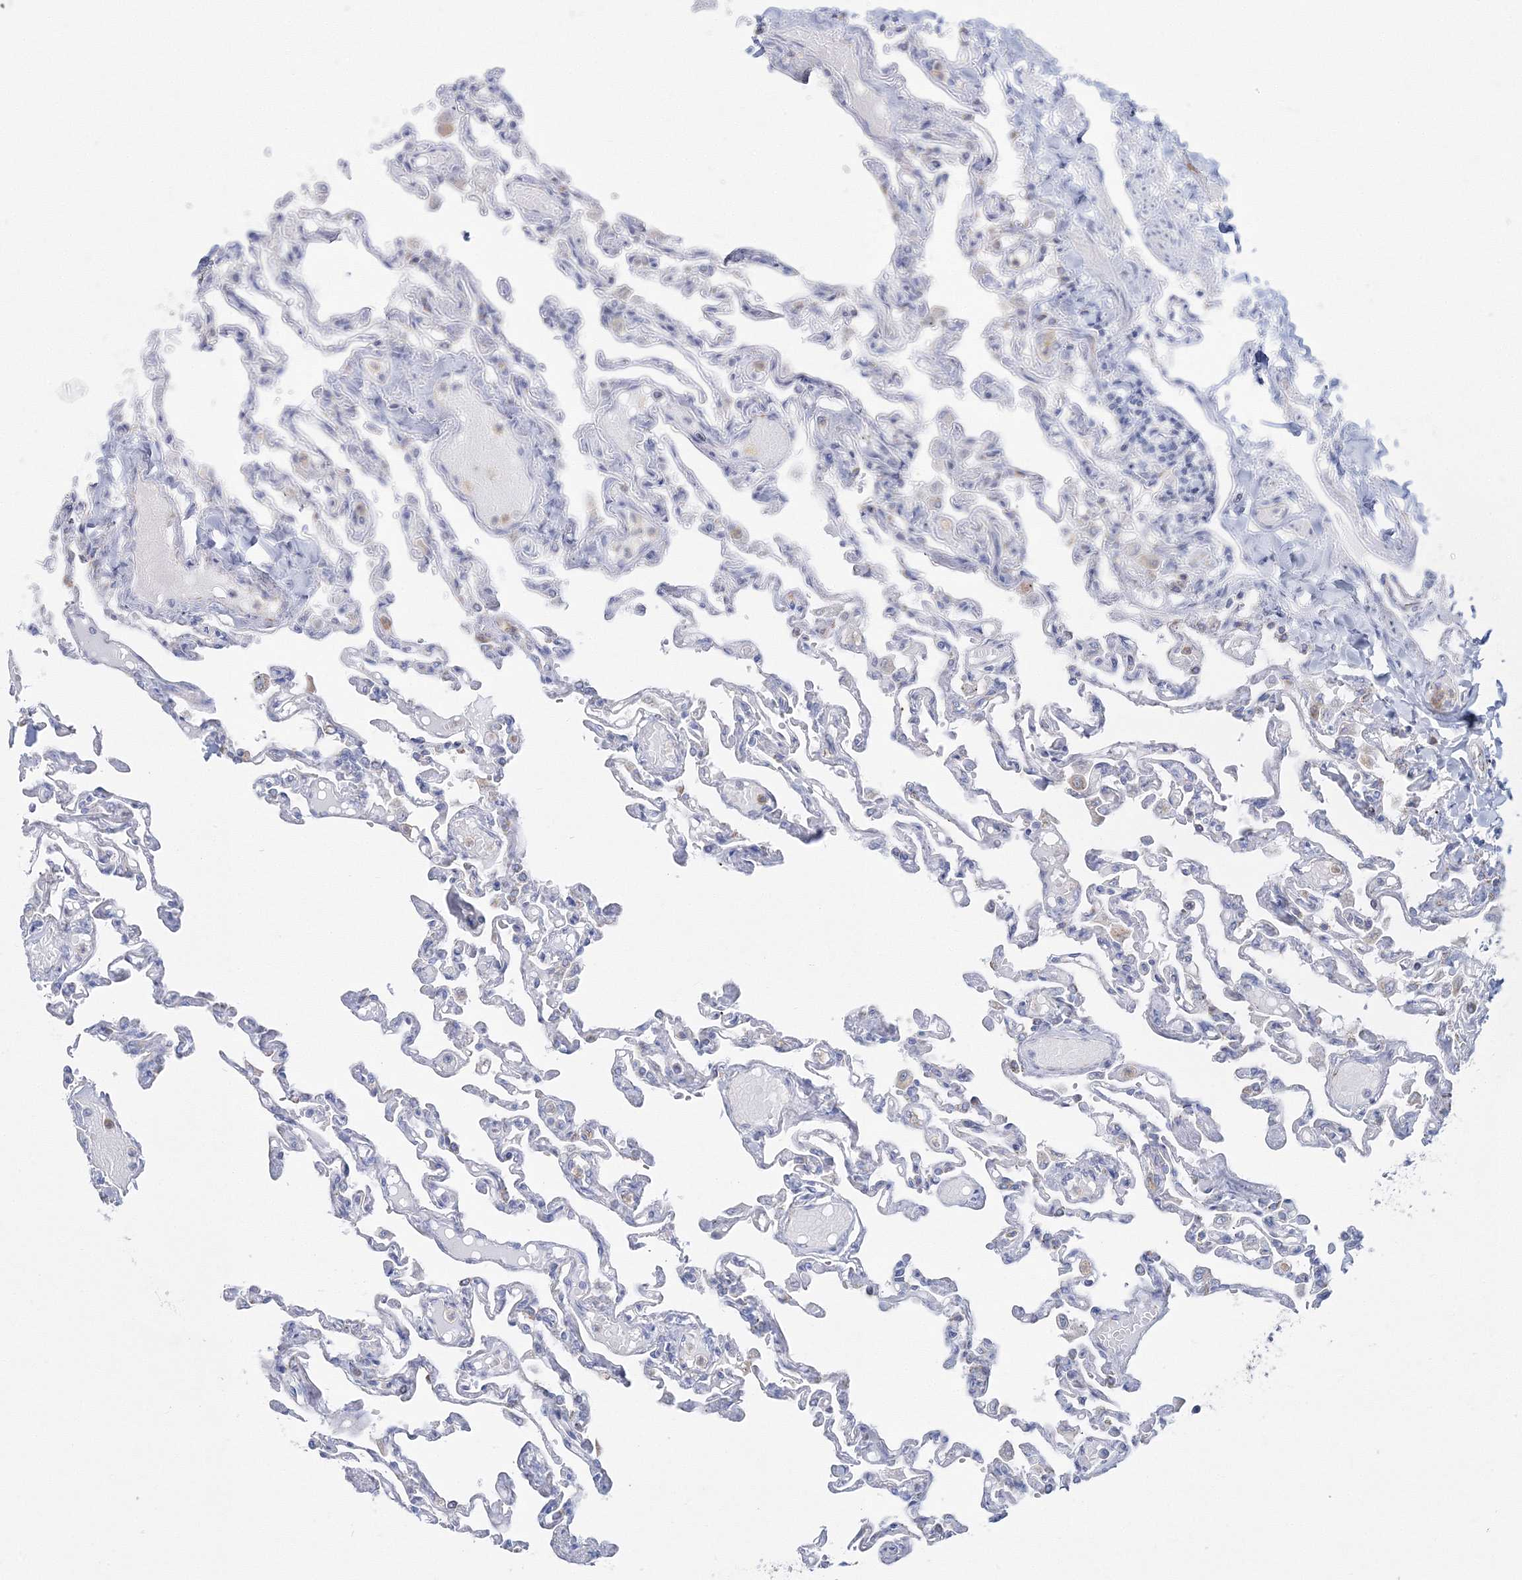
{"staining": {"intensity": "moderate", "quantity": "<25%", "location": "cytoplasmic/membranous"}, "tissue": "lung", "cell_type": "Alveolar cells", "image_type": "normal", "snomed": [{"axis": "morphology", "description": "Normal tissue, NOS"}, {"axis": "topography", "description": "Lung"}], "caption": "IHC of unremarkable lung shows low levels of moderate cytoplasmic/membranous staining in approximately <25% of alveolar cells. (brown staining indicates protein expression, while blue staining denotes nuclei).", "gene": "HIBCH", "patient": {"sex": "male", "age": 21}}